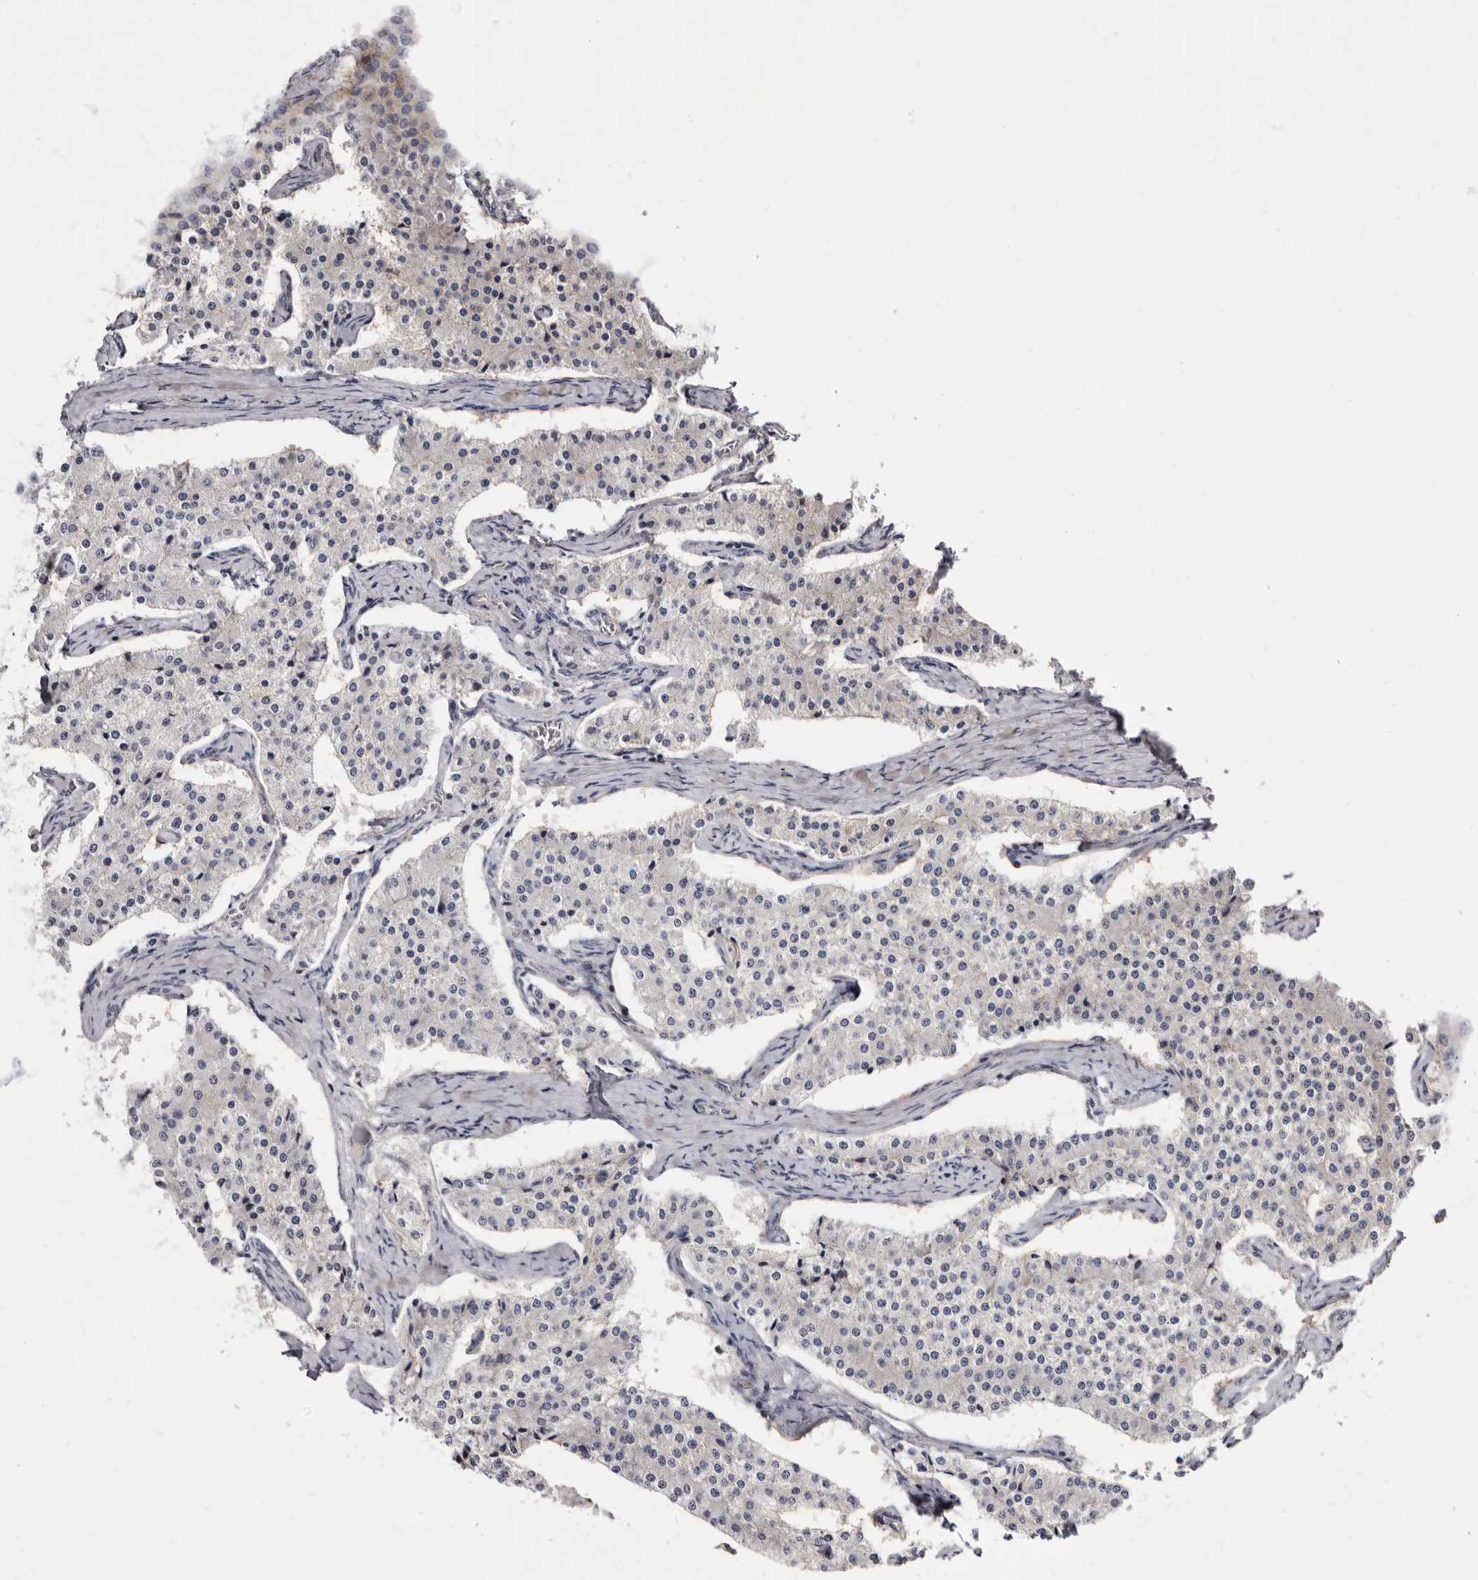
{"staining": {"intensity": "negative", "quantity": "none", "location": "none"}, "tissue": "carcinoid", "cell_type": "Tumor cells", "image_type": "cancer", "snomed": [{"axis": "morphology", "description": "Carcinoid, malignant, NOS"}, {"axis": "topography", "description": "Colon"}], "caption": "A micrograph of carcinoid stained for a protein displays no brown staining in tumor cells.", "gene": "FAS", "patient": {"sex": "female", "age": 52}}